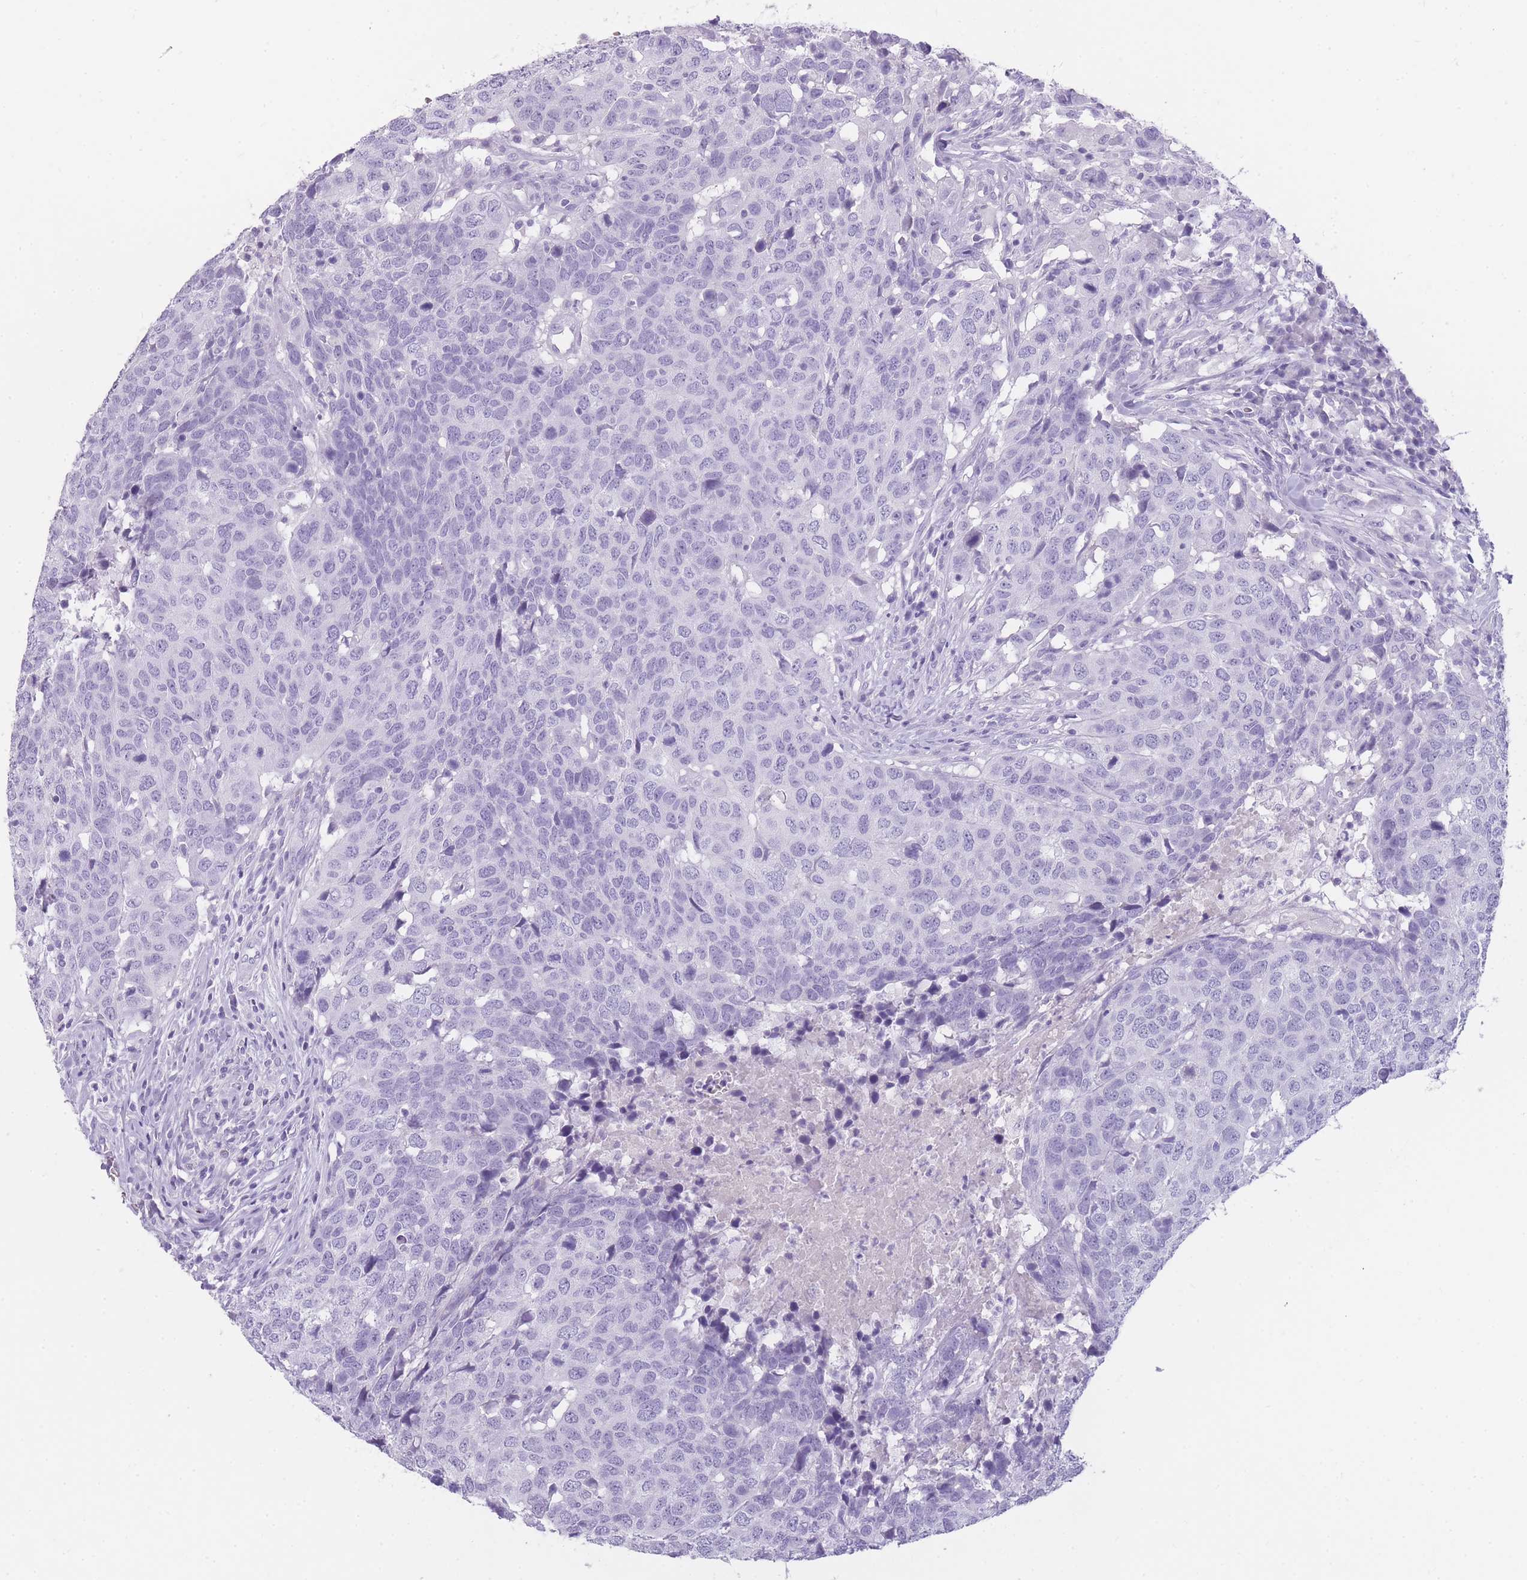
{"staining": {"intensity": "negative", "quantity": "none", "location": "none"}, "tissue": "head and neck cancer", "cell_type": "Tumor cells", "image_type": "cancer", "snomed": [{"axis": "morphology", "description": "Normal tissue, NOS"}, {"axis": "morphology", "description": "Squamous cell carcinoma, NOS"}, {"axis": "topography", "description": "Skeletal muscle"}, {"axis": "topography", "description": "Vascular tissue"}, {"axis": "topography", "description": "Peripheral nerve tissue"}, {"axis": "topography", "description": "Head-Neck"}], "caption": "Head and neck squamous cell carcinoma stained for a protein using immunohistochemistry (IHC) shows no positivity tumor cells.", "gene": "TCP11", "patient": {"sex": "male", "age": 66}}